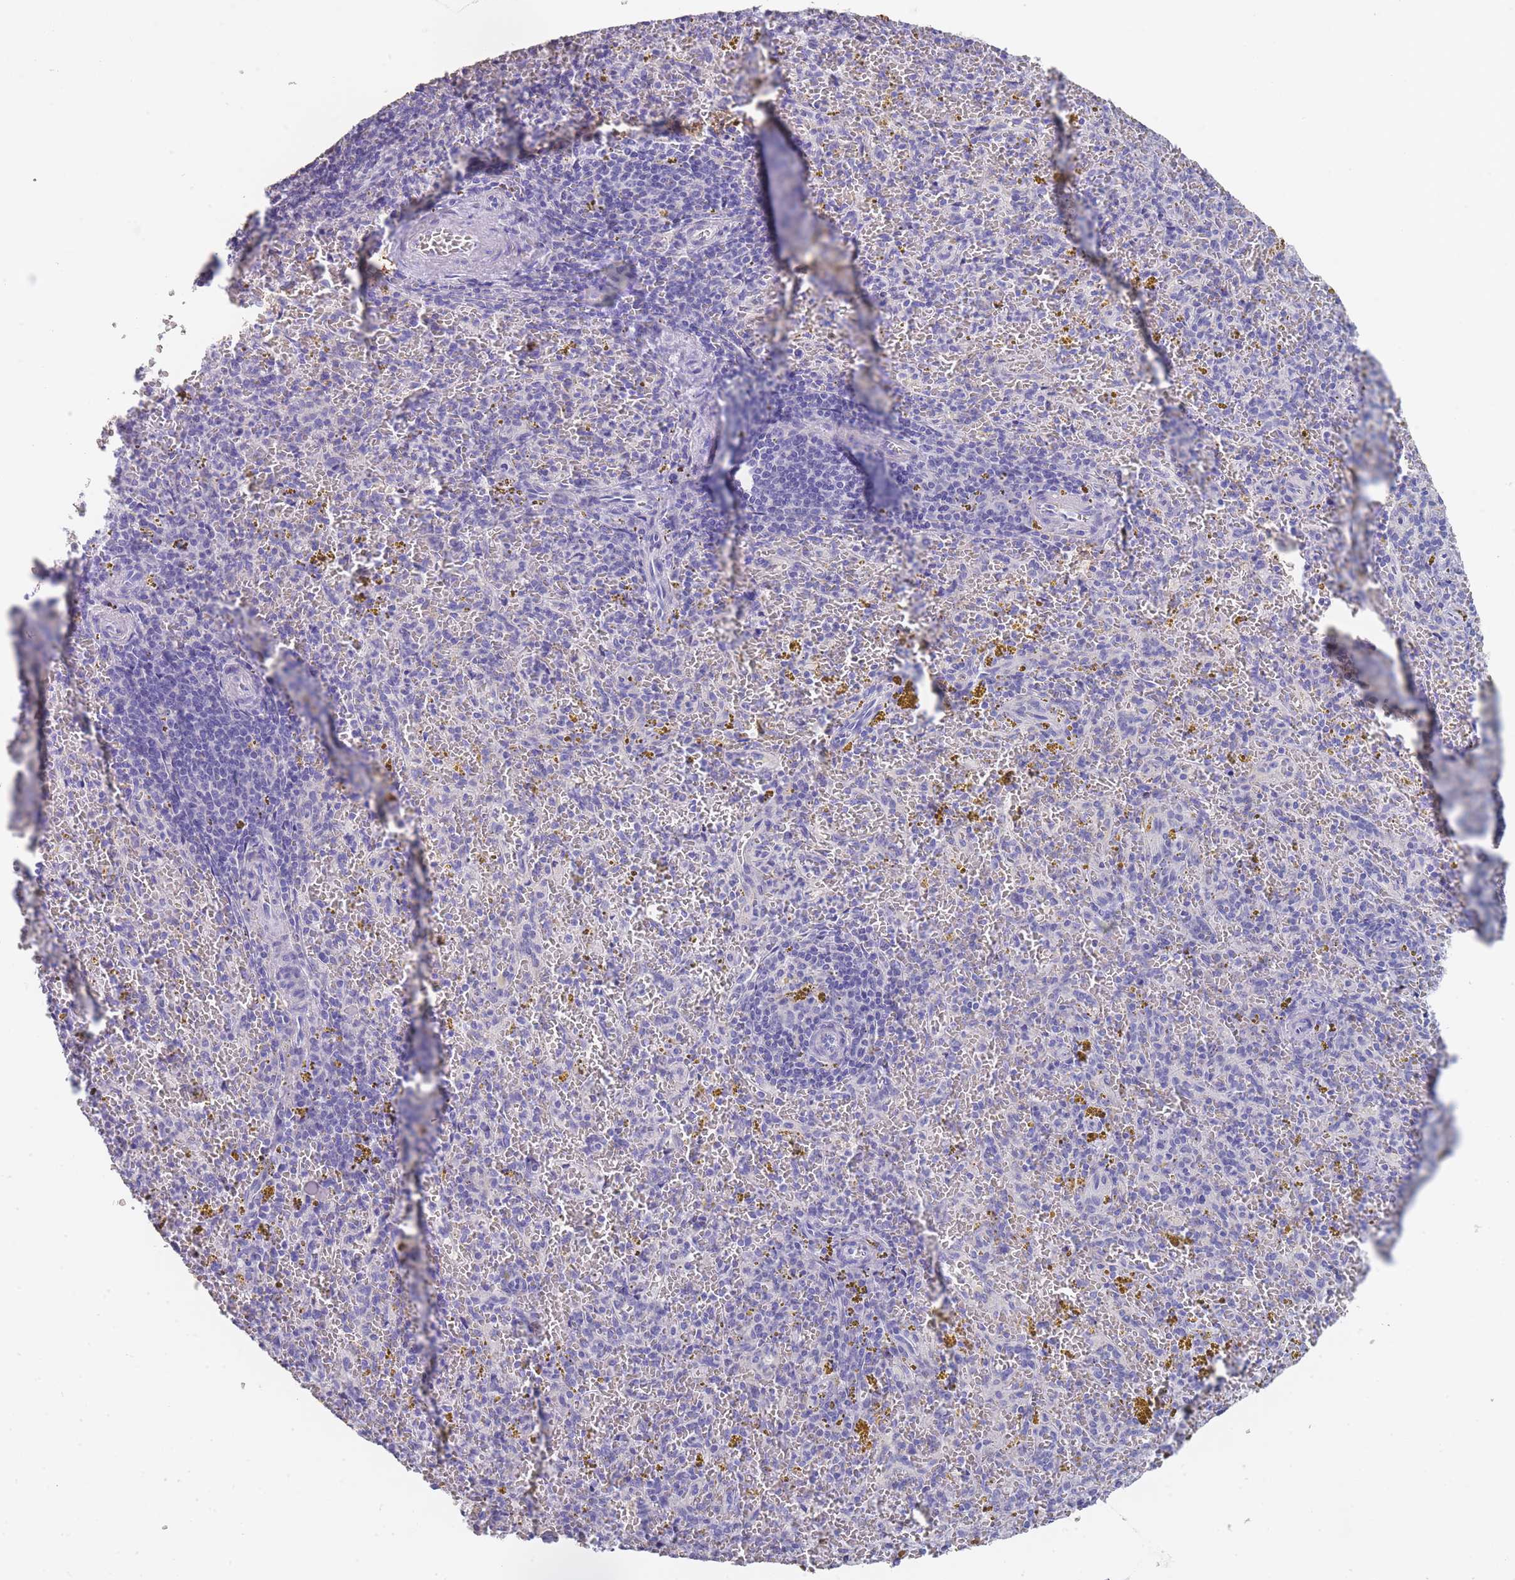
{"staining": {"intensity": "negative", "quantity": "none", "location": "none"}, "tissue": "spleen", "cell_type": "Cells in red pulp", "image_type": "normal", "snomed": [{"axis": "morphology", "description": "Normal tissue, NOS"}, {"axis": "topography", "description": "Spleen"}], "caption": "Micrograph shows no significant protein expression in cells in red pulp of unremarkable spleen. (Stains: DAB immunohistochemistry (IHC) with hematoxylin counter stain, Microscopy: brightfield microscopy at high magnification).", "gene": "SCCPDH", "patient": {"sex": "male", "age": 57}}